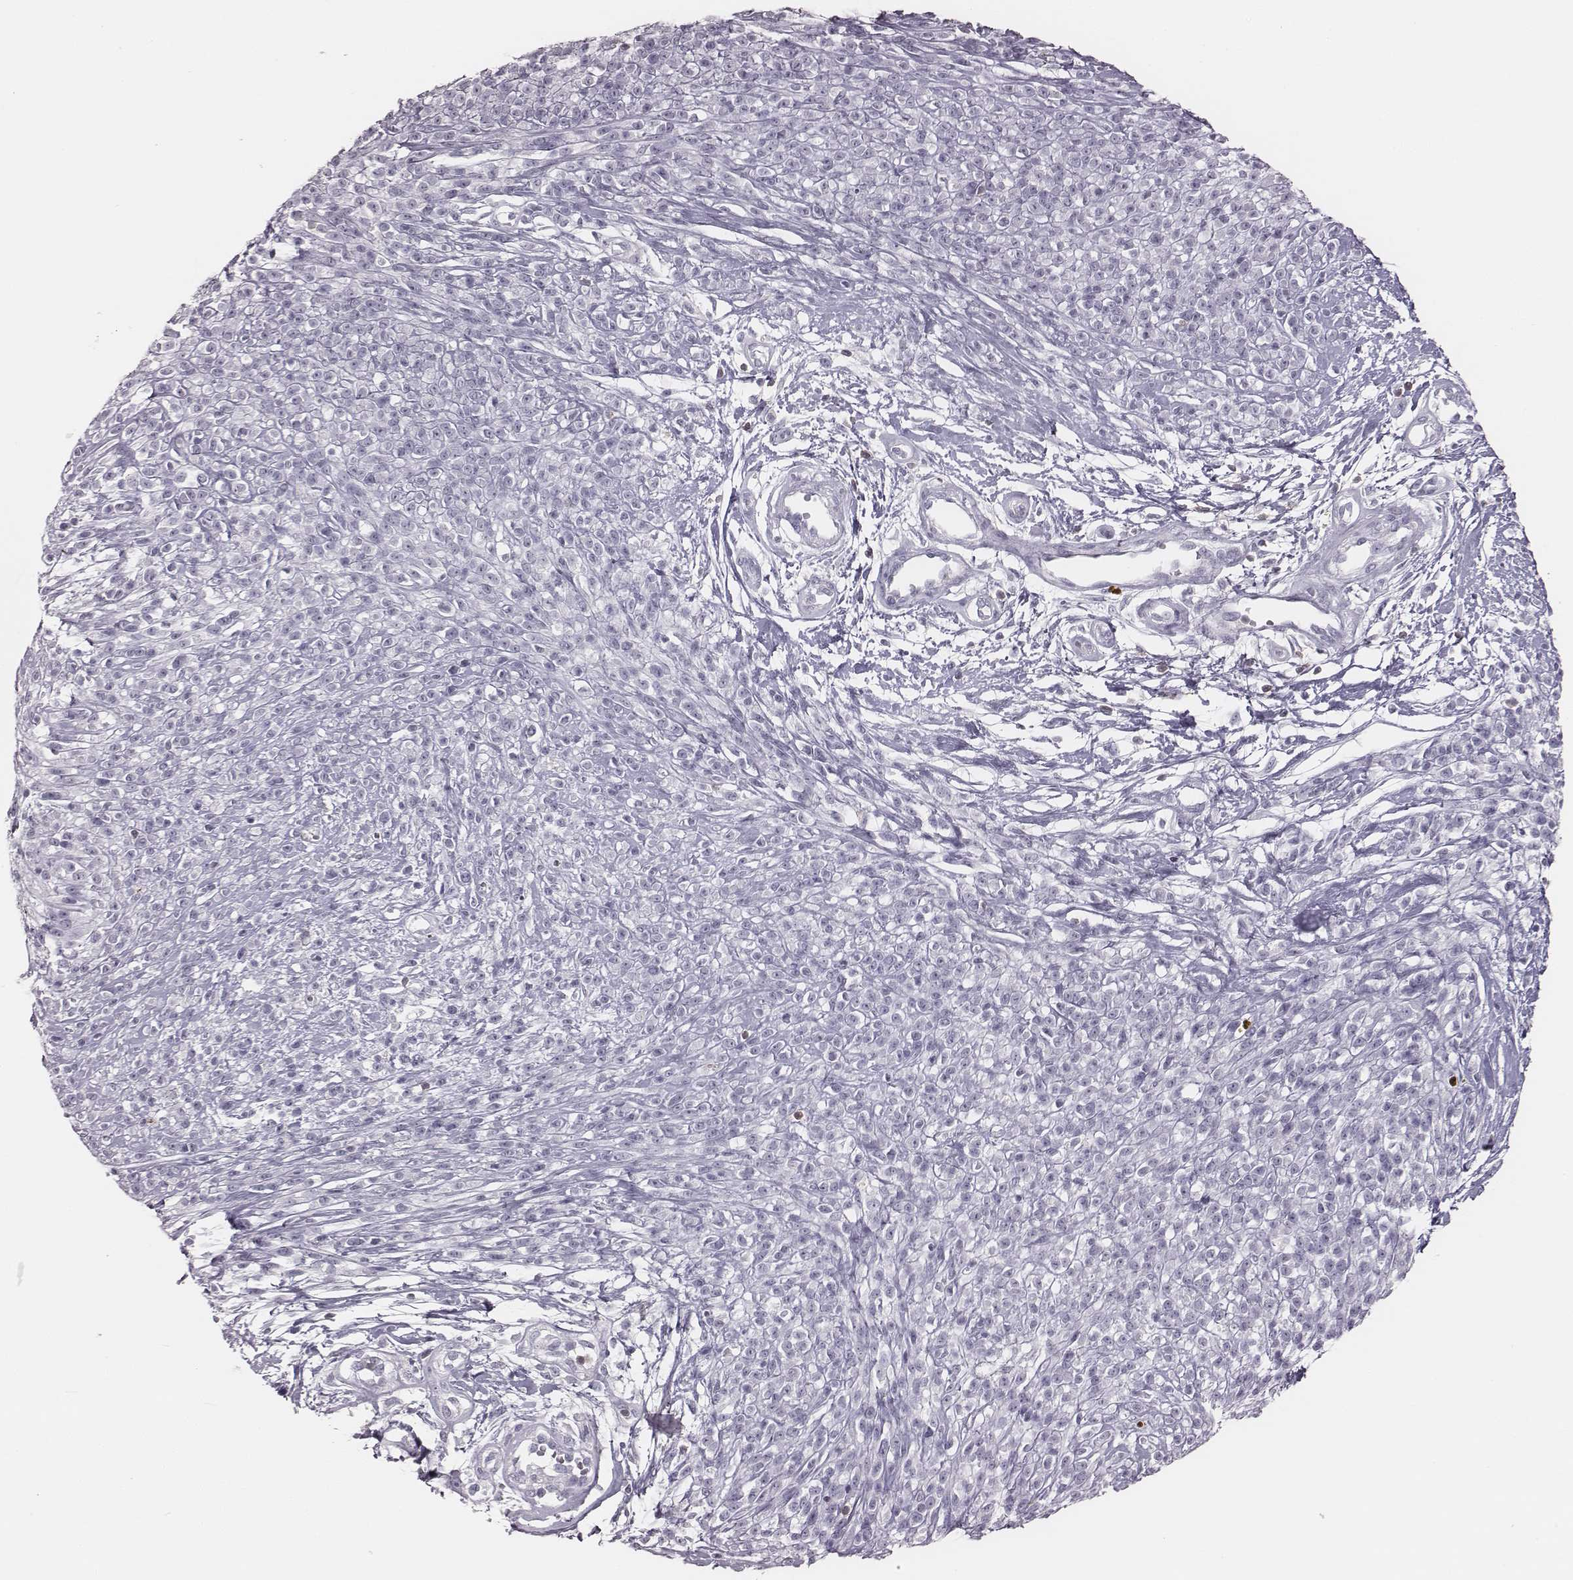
{"staining": {"intensity": "negative", "quantity": "none", "location": "none"}, "tissue": "melanoma", "cell_type": "Tumor cells", "image_type": "cancer", "snomed": [{"axis": "morphology", "description": "Malignant melanoma, NOS"}, {"axis": "topography", "description": "Skin"}, {"axis": "topography", "description": "Skin of trunk"}], "caption": "Malignant melanoma was stained to show a protein in brown. There is no significant positivity in tumor cells.", "gene": "ZNF365", "patient": {"sex": "male", "age": 74}}